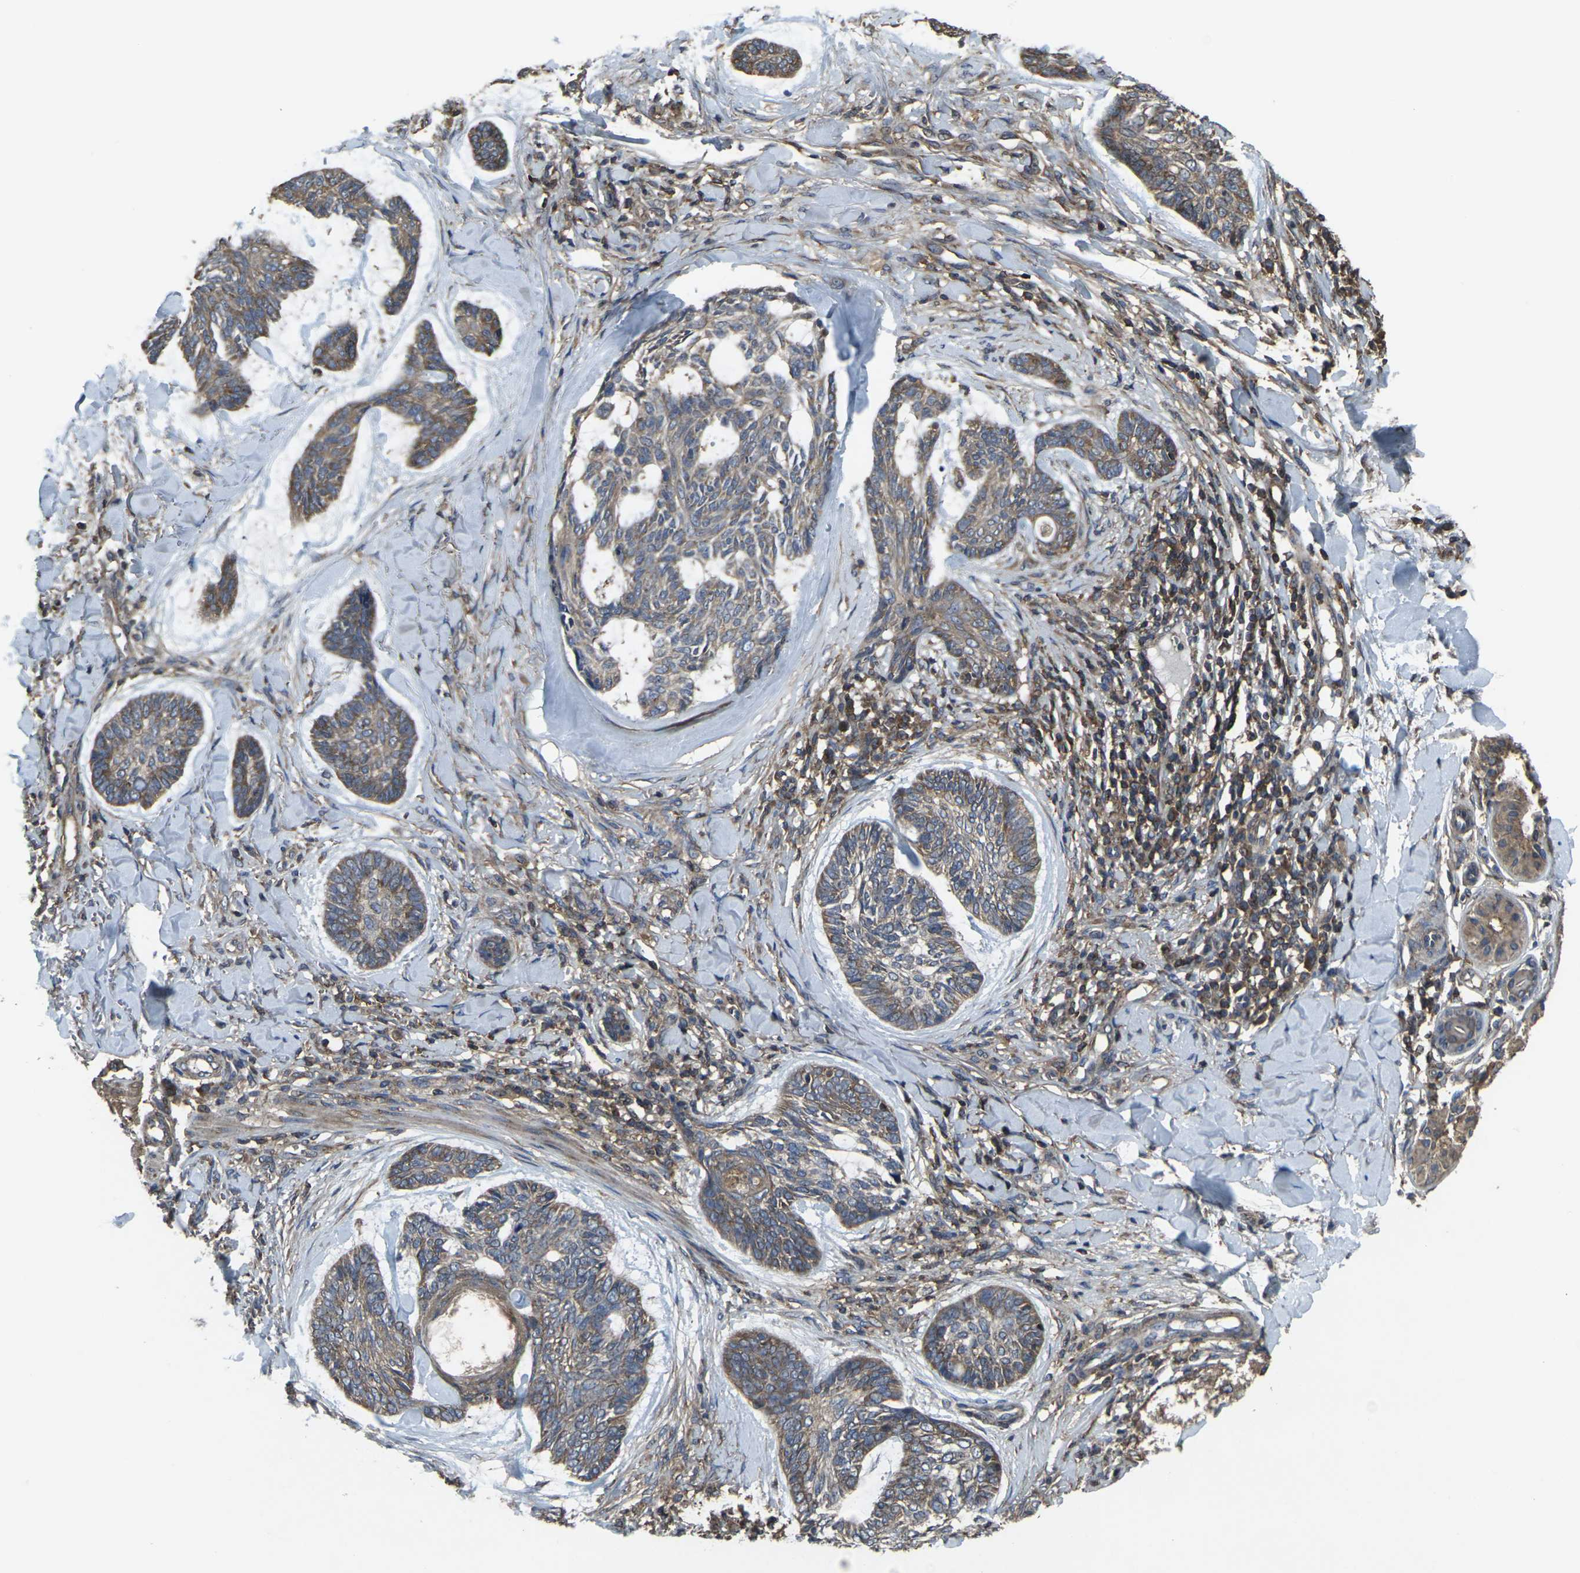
{"staining": {"intensity": "weak", "quantity": ">75%", "location": "cytoplasmic/membranous"}, "tissue": "skin cancer", "cell_type": "Tumor cells", "image_type": "cancer", "snomed": [{"axis": "morphology", "description": "Basal cell carcinoma"}, {"axis": "topography", "description": "Skin"}], "caption": "High-power microscopy captured an immunohistochemistry micrograph of basal cell carcinoma (skin), revealing weak cytoplasmic/membranous positivity in approximately >75% of tumor cells. (Stains: DAB (3,3'-diaminobenzidine) in brown, nuclei in blue, Microscopy: brightfield microscopy at high magnification).", "gene": "PRKACB", "patient": {"sex": "male", "age": 43}}